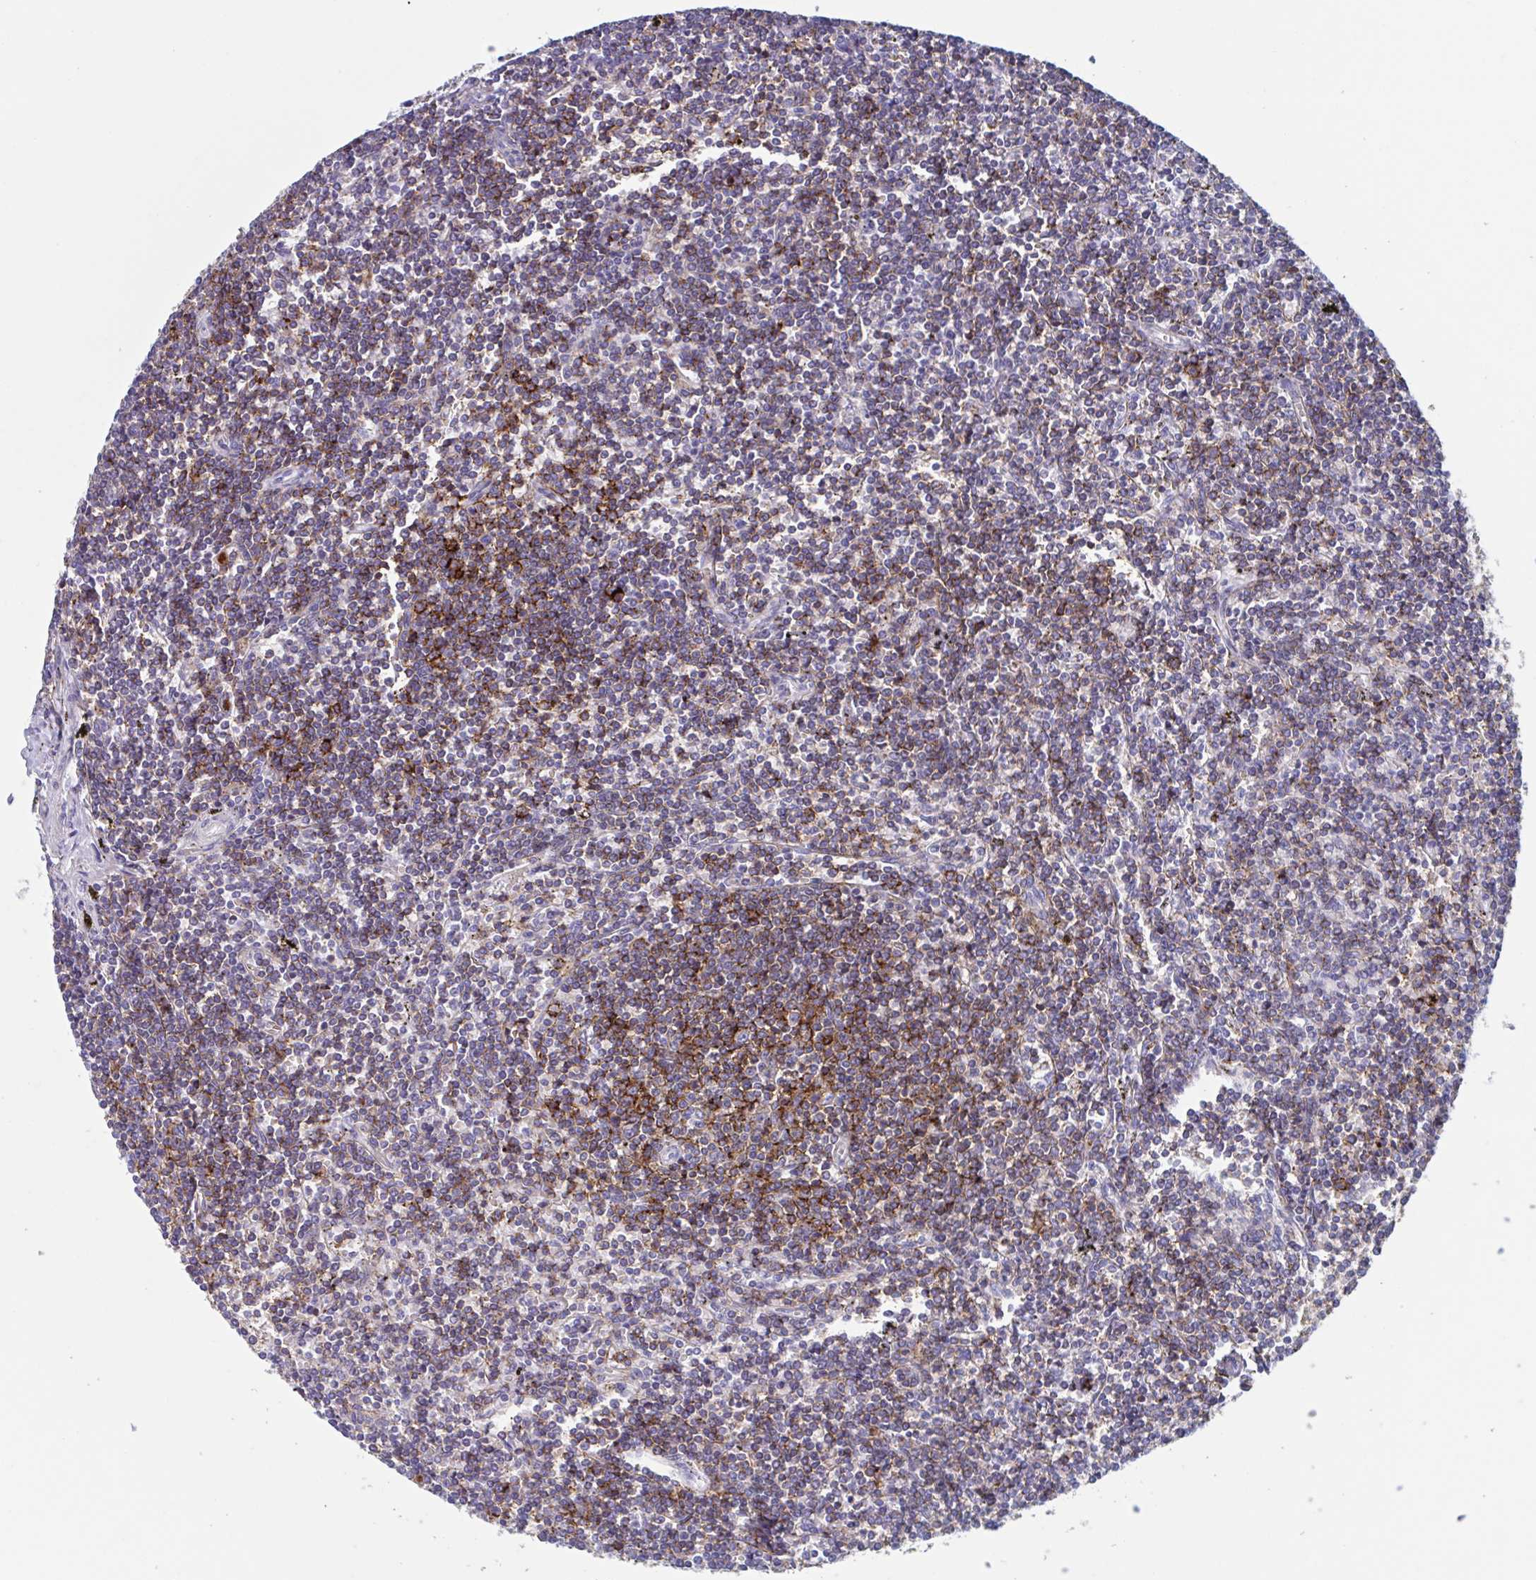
{"staining": {"intensity": "moderate", "quantity": "25%-75%", "location": "cytoplasmic/membranous"}, "tissue": "lymphoma", "cell_type": "Tumor cells", "image_type": "cancer", "snomed": [{"axis": "morphology", "description": "Malignant lymphoma, non-Hodgkin's type, Low grade"}, {"axis": "topography", "description": "Spleen"}], "caption": "Malignant lymphoma, non-Hodgkin's type (low-grade) stained with a protein marker displays moderate staining in tumor cells.", "gene": "LPIN3", "patient": {"sex": "male", "age": 78}}